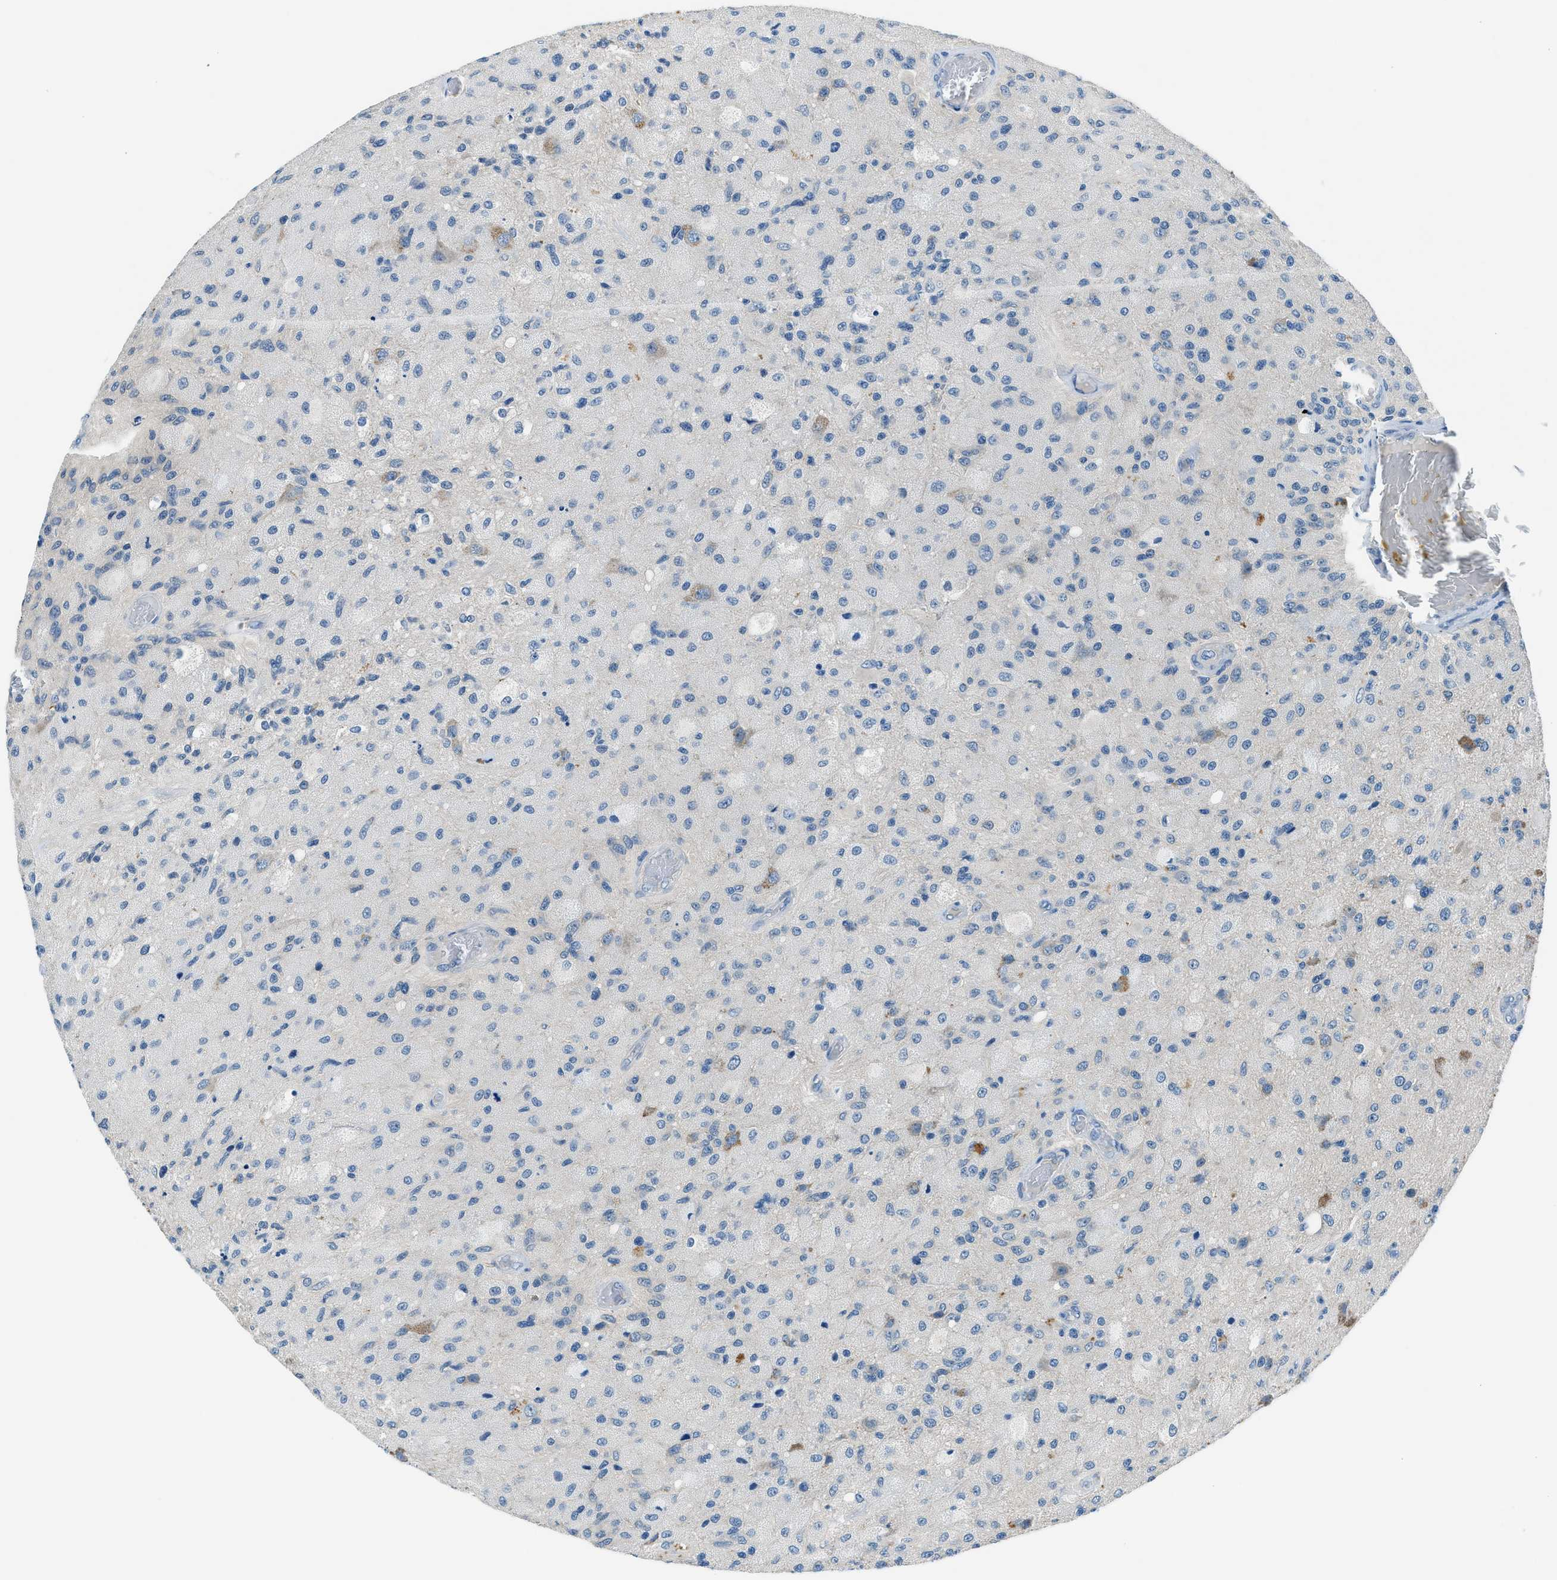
{"staining": {"intensity": "negative", "quantity": "none", "location": "none"}, "tissue": "glioma", "cell_type": "Tumor cells", "image_type": "cancer", "snomed": [{"axis": "morphology", "description": "Normal tissue, NOS"}, {"axis": "morphology", "description": "Glioma, malignant, High grade"}, {"axis": "topography", "description": "Cerebral cortex"}], "caption": "A high-resolution histopathology image shows IHC staining of glioma, which shows no significant expression in tumor cells.", "gene": "ACP1", "patient": {"sex": "male", "age": 77}}